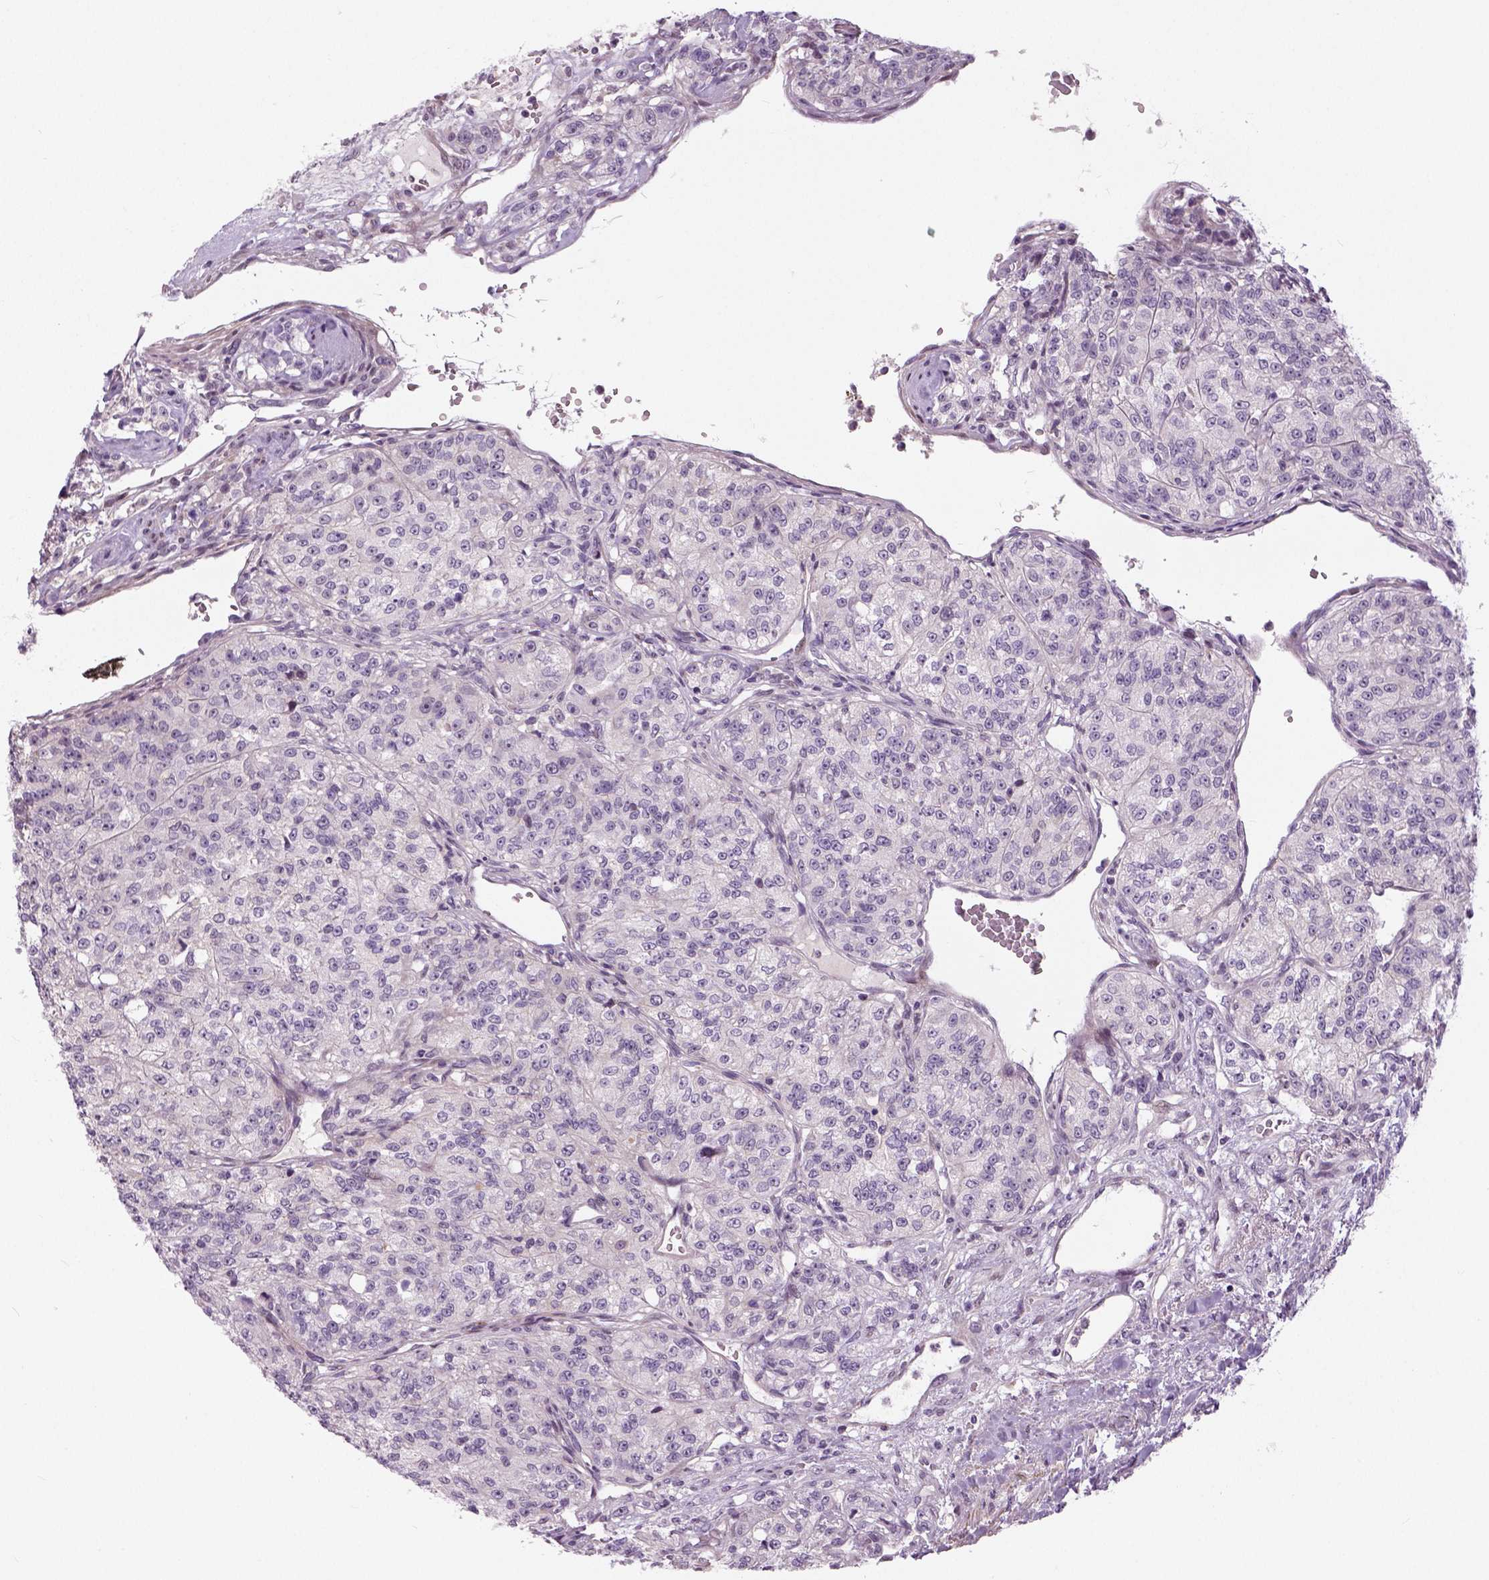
{"staining": {"intensity": "negative", "quantity": "none", "location": "none"}, "tissue": "renal cancer", "cell_type": "Tumor cells", "image_type": "cancer", "snomed": [{"axis": "morphology", "description": "Adenocarcinoma, NOS"}, {"axis": "topography", "description": "Kidney"}], "caption": "A histopathology image of adenocarcinoma (renal) stained for a protein displays no brown staining in tumor cells.", "gene": "NECAB1", "patient": {"sex": "female", "age": 63}}